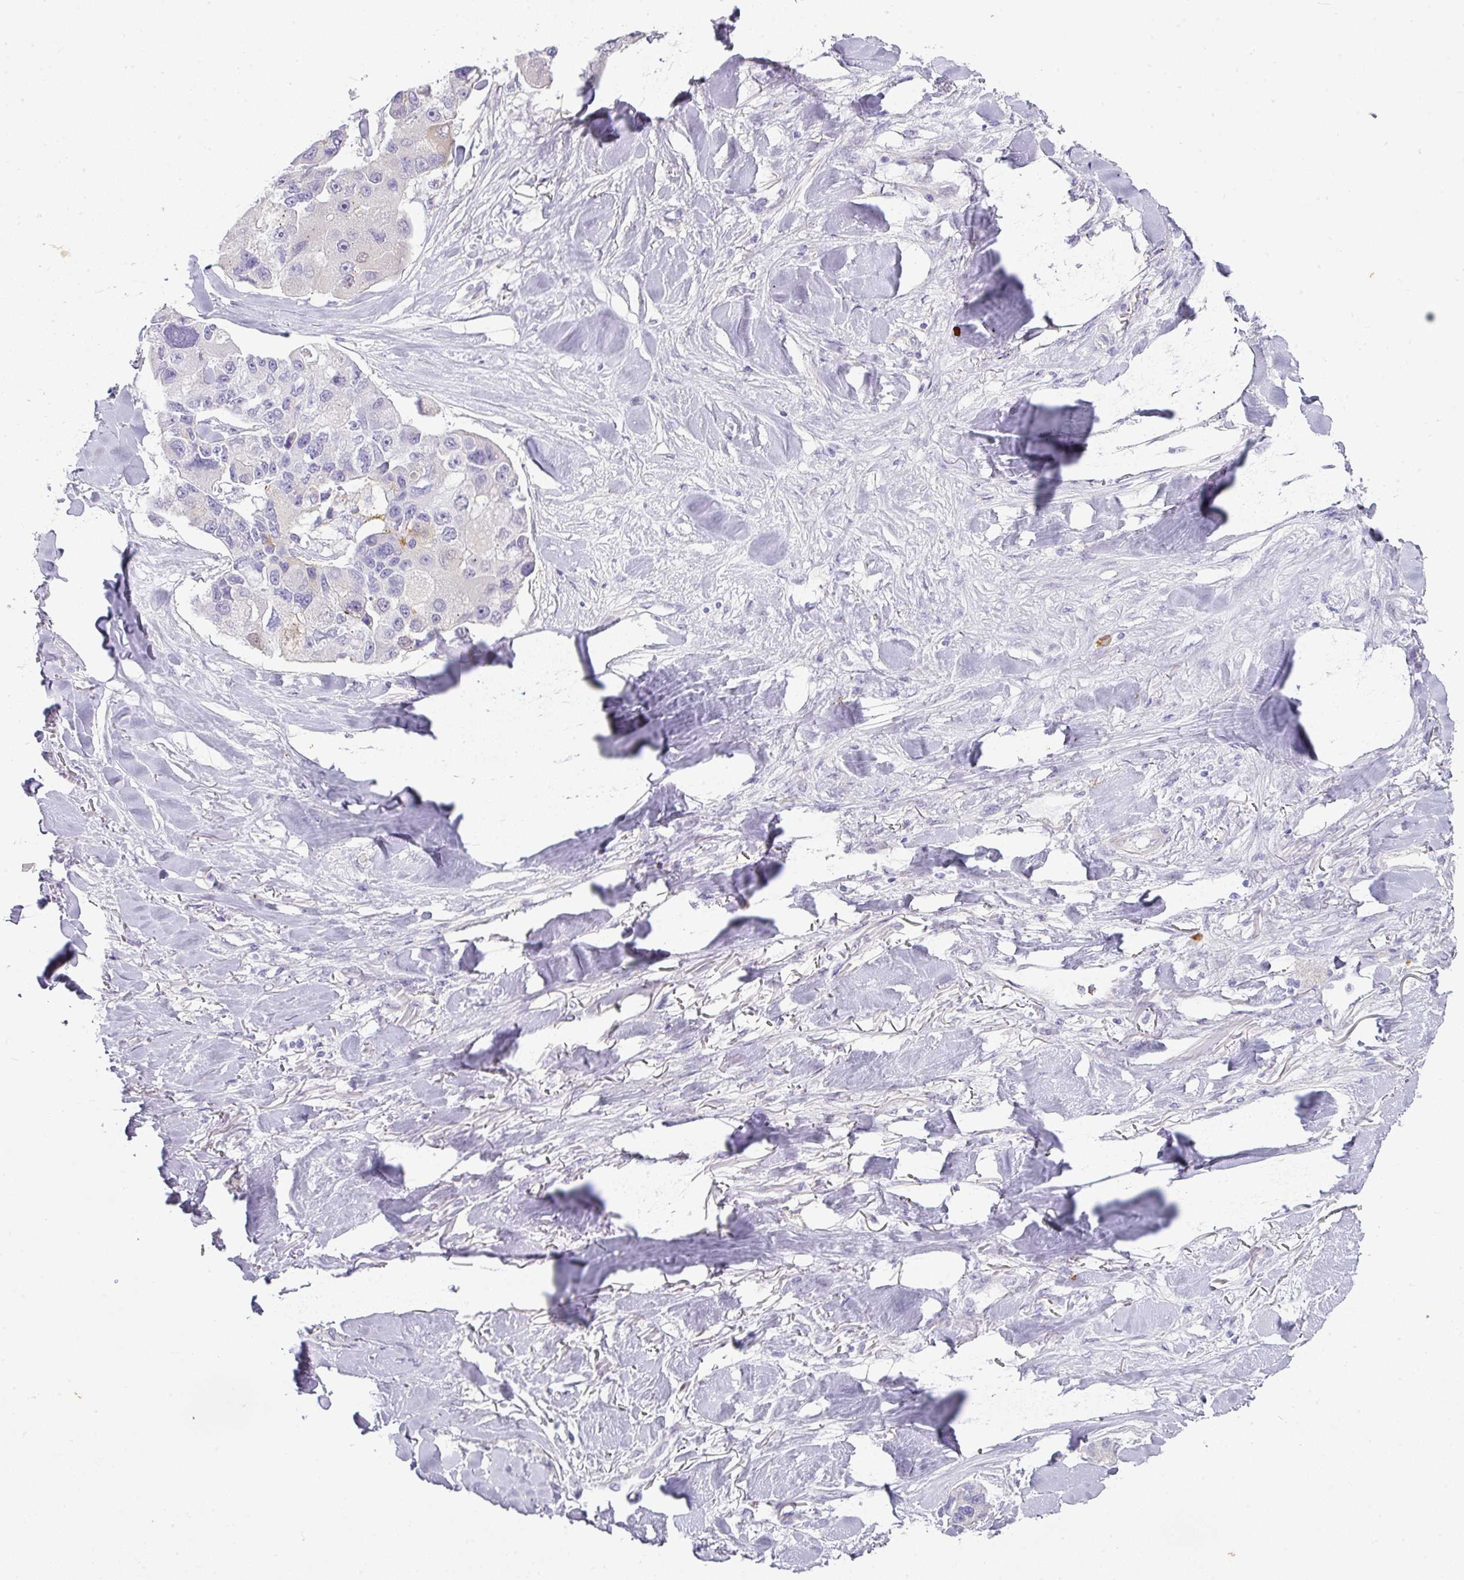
{"staining": {"intensity": "weak", "quantity": "<25%", "location": "cytoplasmic/membranous"}, "tissue": "lung cancer", "cell_type": "Tumor cells", "image_type": "cancer", "snomed": [{"axis": "morphology", "description": "Adenocarcinoma, NOS"}, {"axis": "topography", "description": "Lung"}], "caption": "This micrograph is of lung adenocarcinoma stained with IHC to label a protein in brown with the nuclei are counter-stained blue. There is no staining in tumor cells.", "gene": "OR52N1", "patient": {"sex": "female", "age": 54}}